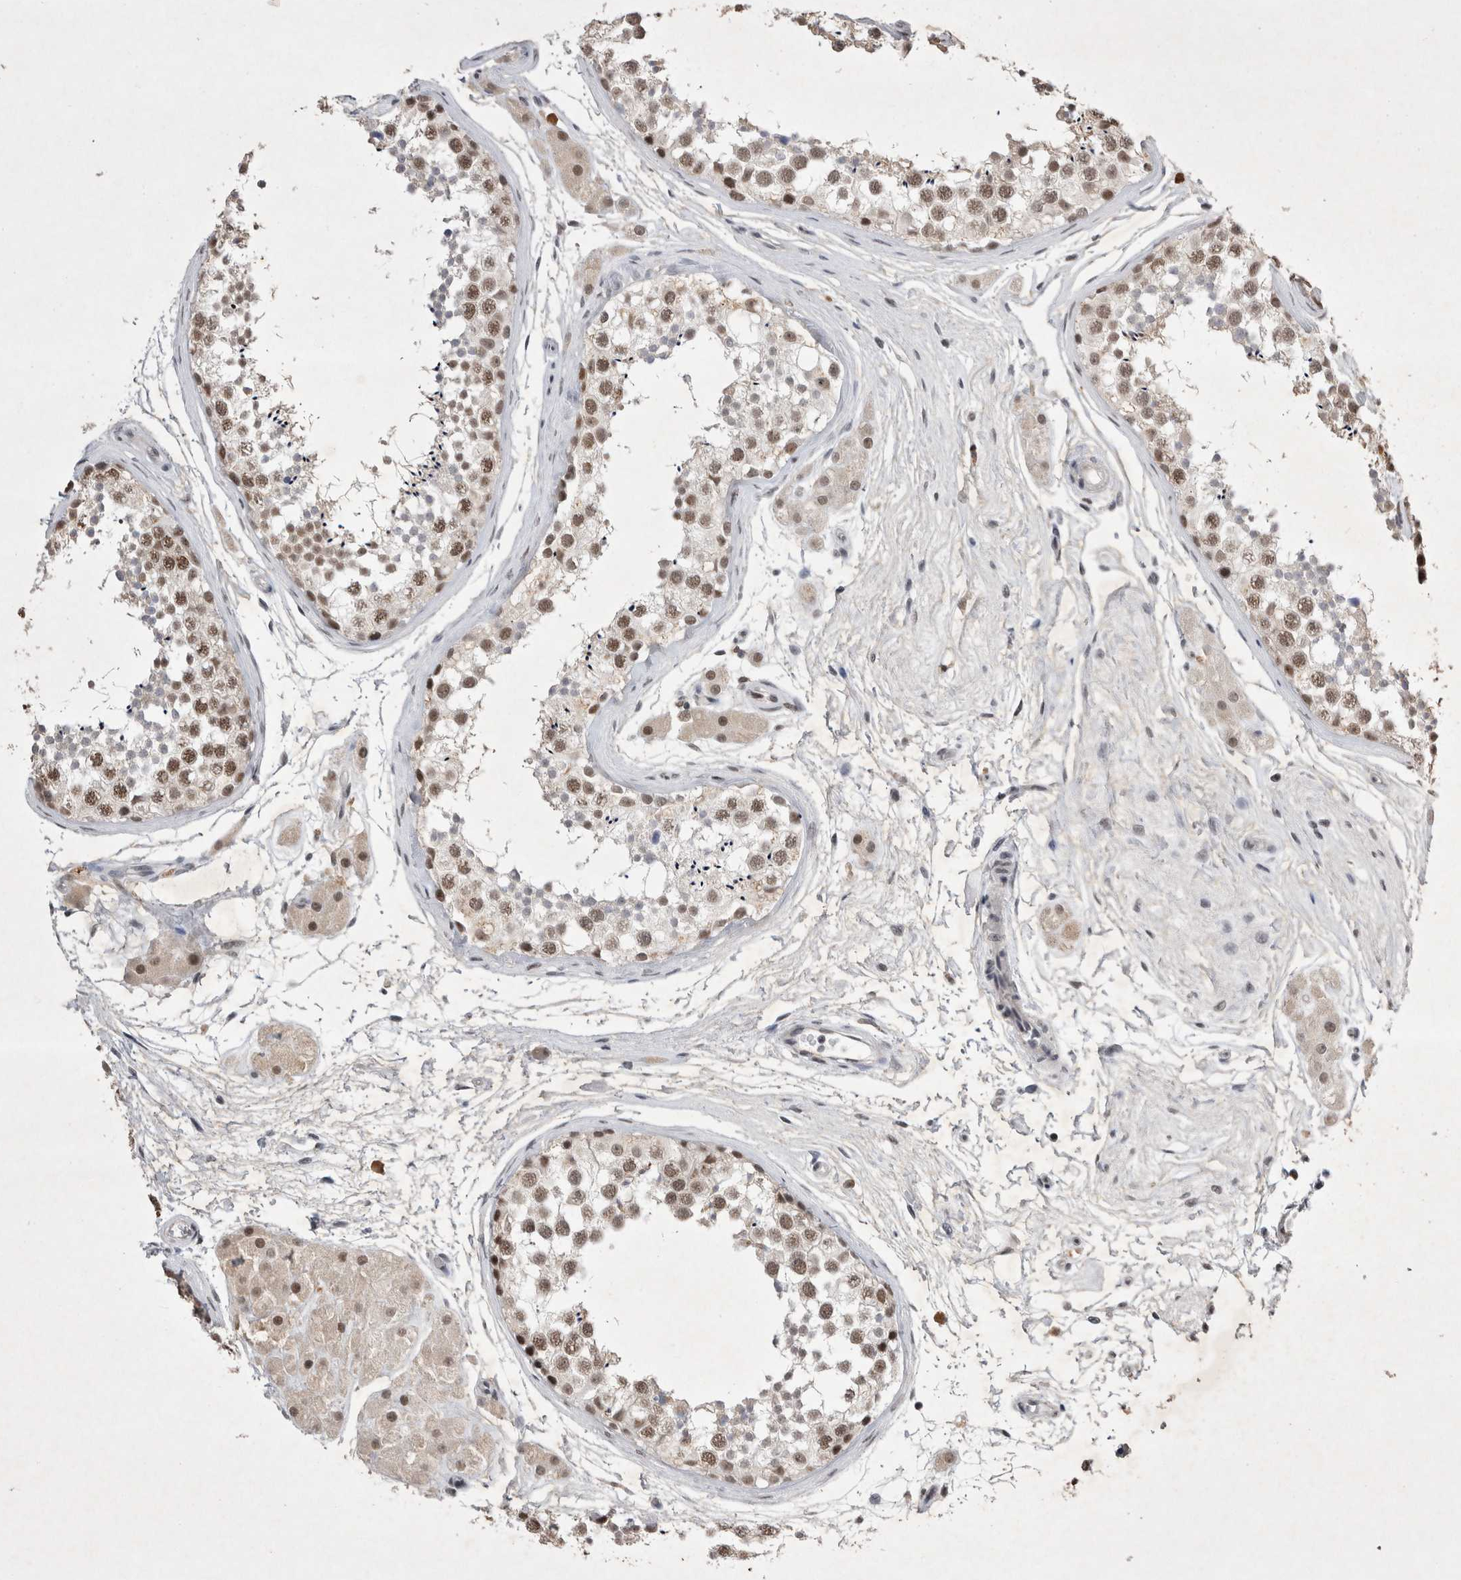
{"staining": {"intensity": "moderate", "quantity": ">75%", "location": "nuclear"}, "tissue": "testis", "cell_type": "Cells in seminiferous ducts", "image_type": "normal", "snomed": [{"axis": "morphology", "description": "Normal tissue, NOS"}, {"axis": "topography", "description": "Testis"}], "caption": "Immunohistochemical staining of normal testis reveals moderate nuclear protein expression in approximately >75% of cells in seminiferous ducts.", "gene": "RBM6", "patient": {"sex": "male", "age": 56}}